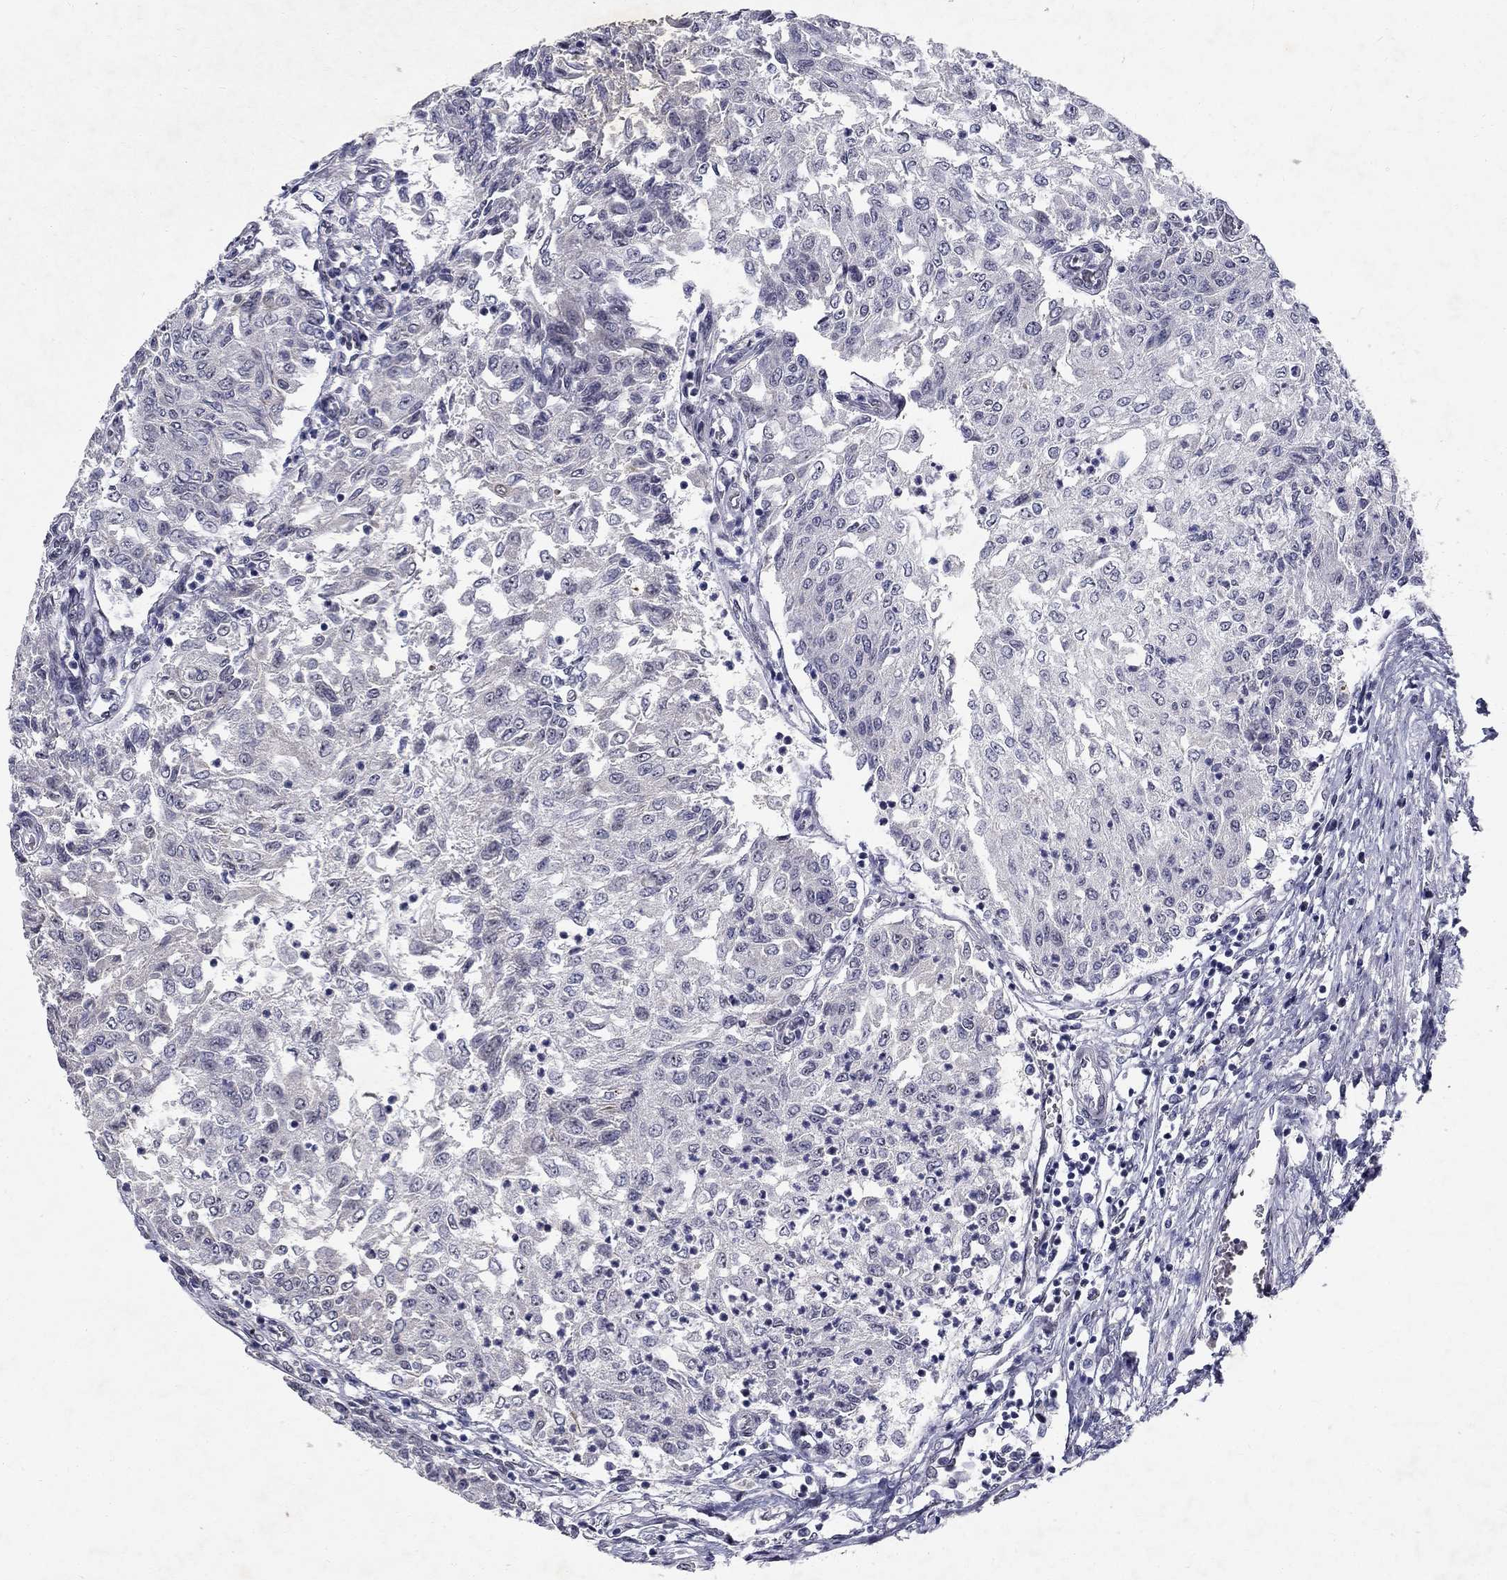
{"staining": {"intensity": "negative", "quantity": "none", "location": "none"}, "tissue": "urothelial cancer", "cell_type": "Tumor cells", "image_type": "cancer", "snomed": [{"axis": "morphology", "description": "Urothelial carcinoma, Low grade"}, {"axis": "topography", "description": "Urinary bladder"}], "caption": "Urothelial cancer was stained to show a protein in brown. There is no significant expression in tumor cells.", "gene": "RBFOX1", "patient": {"sex": "male", "age": 78}}